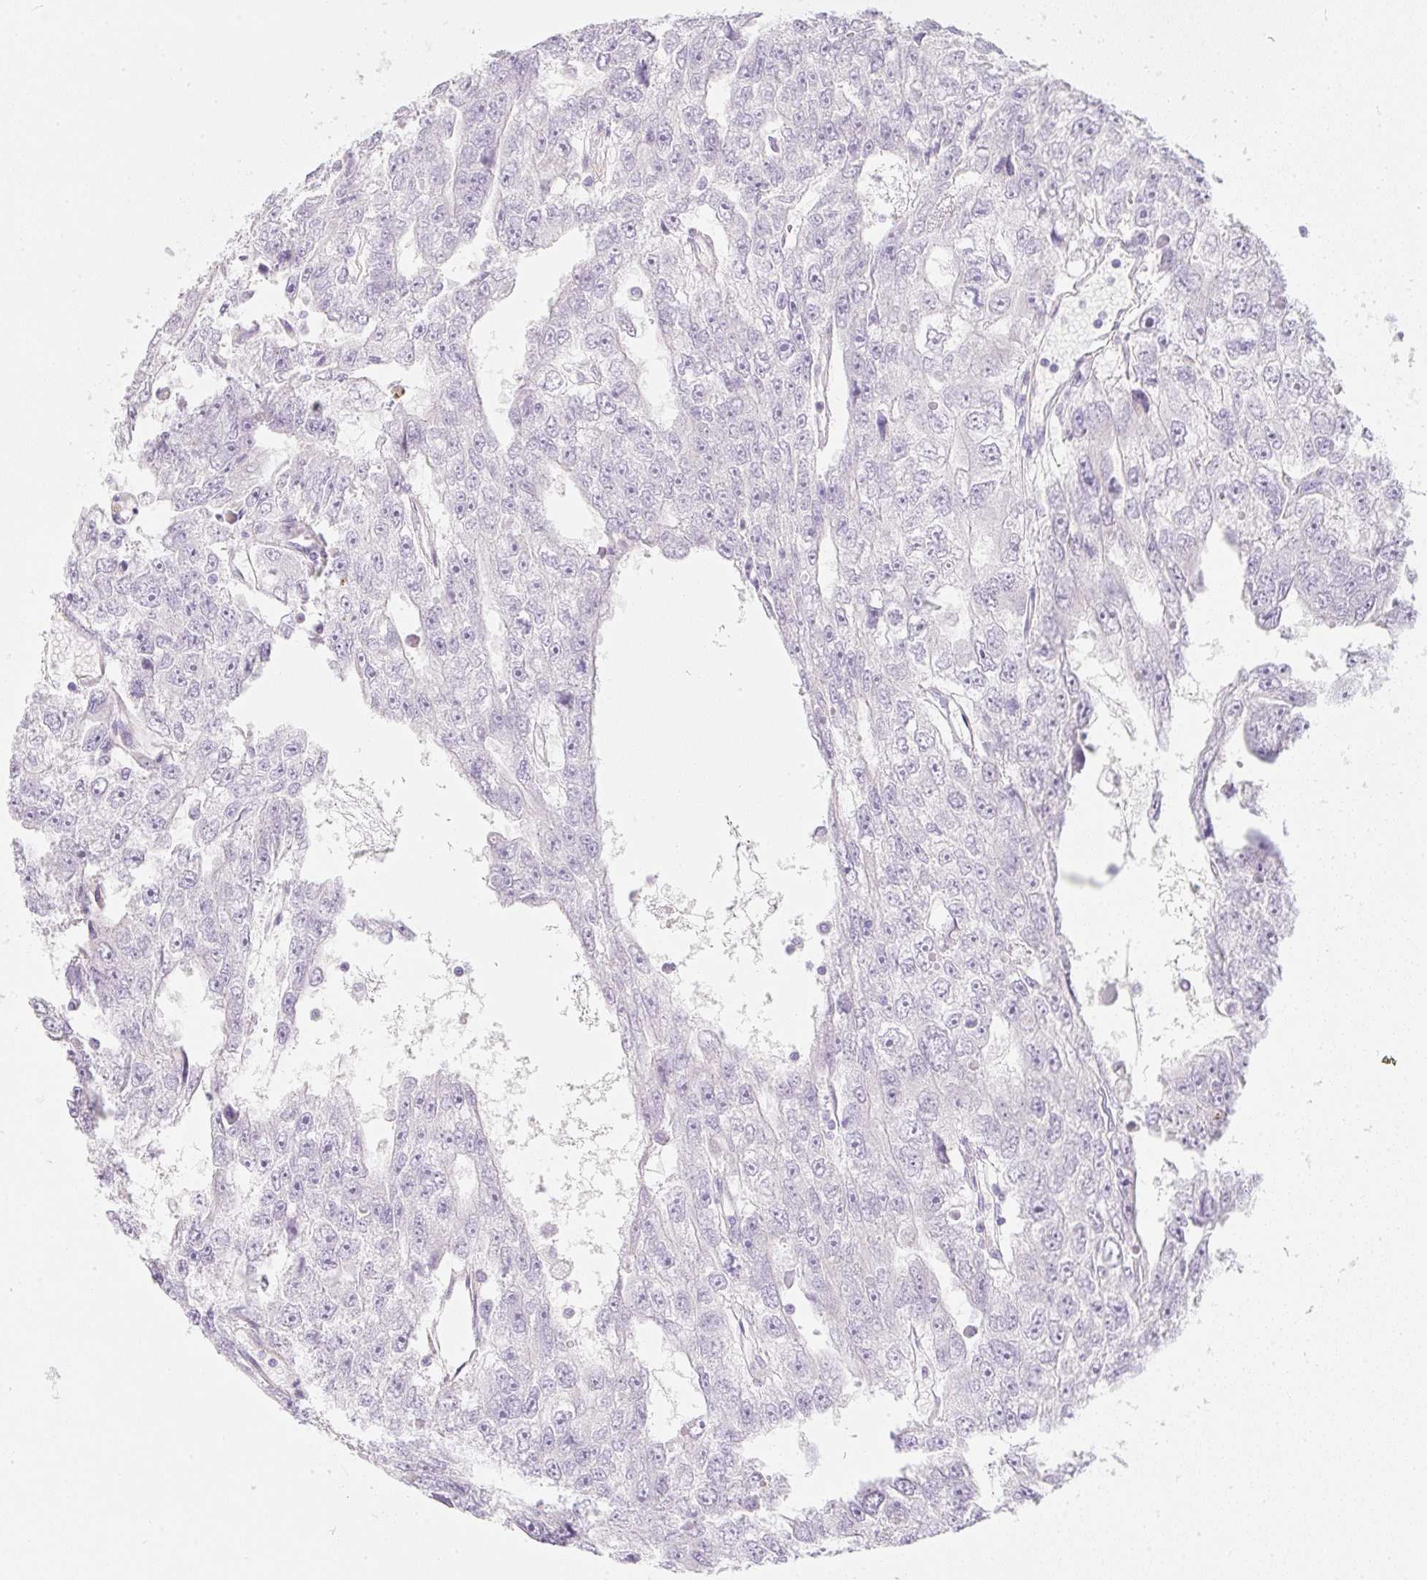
{"staining": {"intensity": "negative", "quantity": "none", "location": "none"}, "tissue": "testis cancer", "cell_type": "Tumor cells", "image_type": "cancer", "snomed": [{"axis": "morphology", "description": "Carcinoma, Embryonal, NOS"}, {"axis": "topography", "description": "Testis"}], "caption": "Tumor cells are negative for brown protein staining in testis cancer (embryonal carcinoma). The staining was performed using DAB to visualize the protein expression in brown, while the nuclei were stained in blue with hematoxylin (Magnification: 20x).", "gene": "ZNF689", "patient": {"sex": "male", "age": 20}}